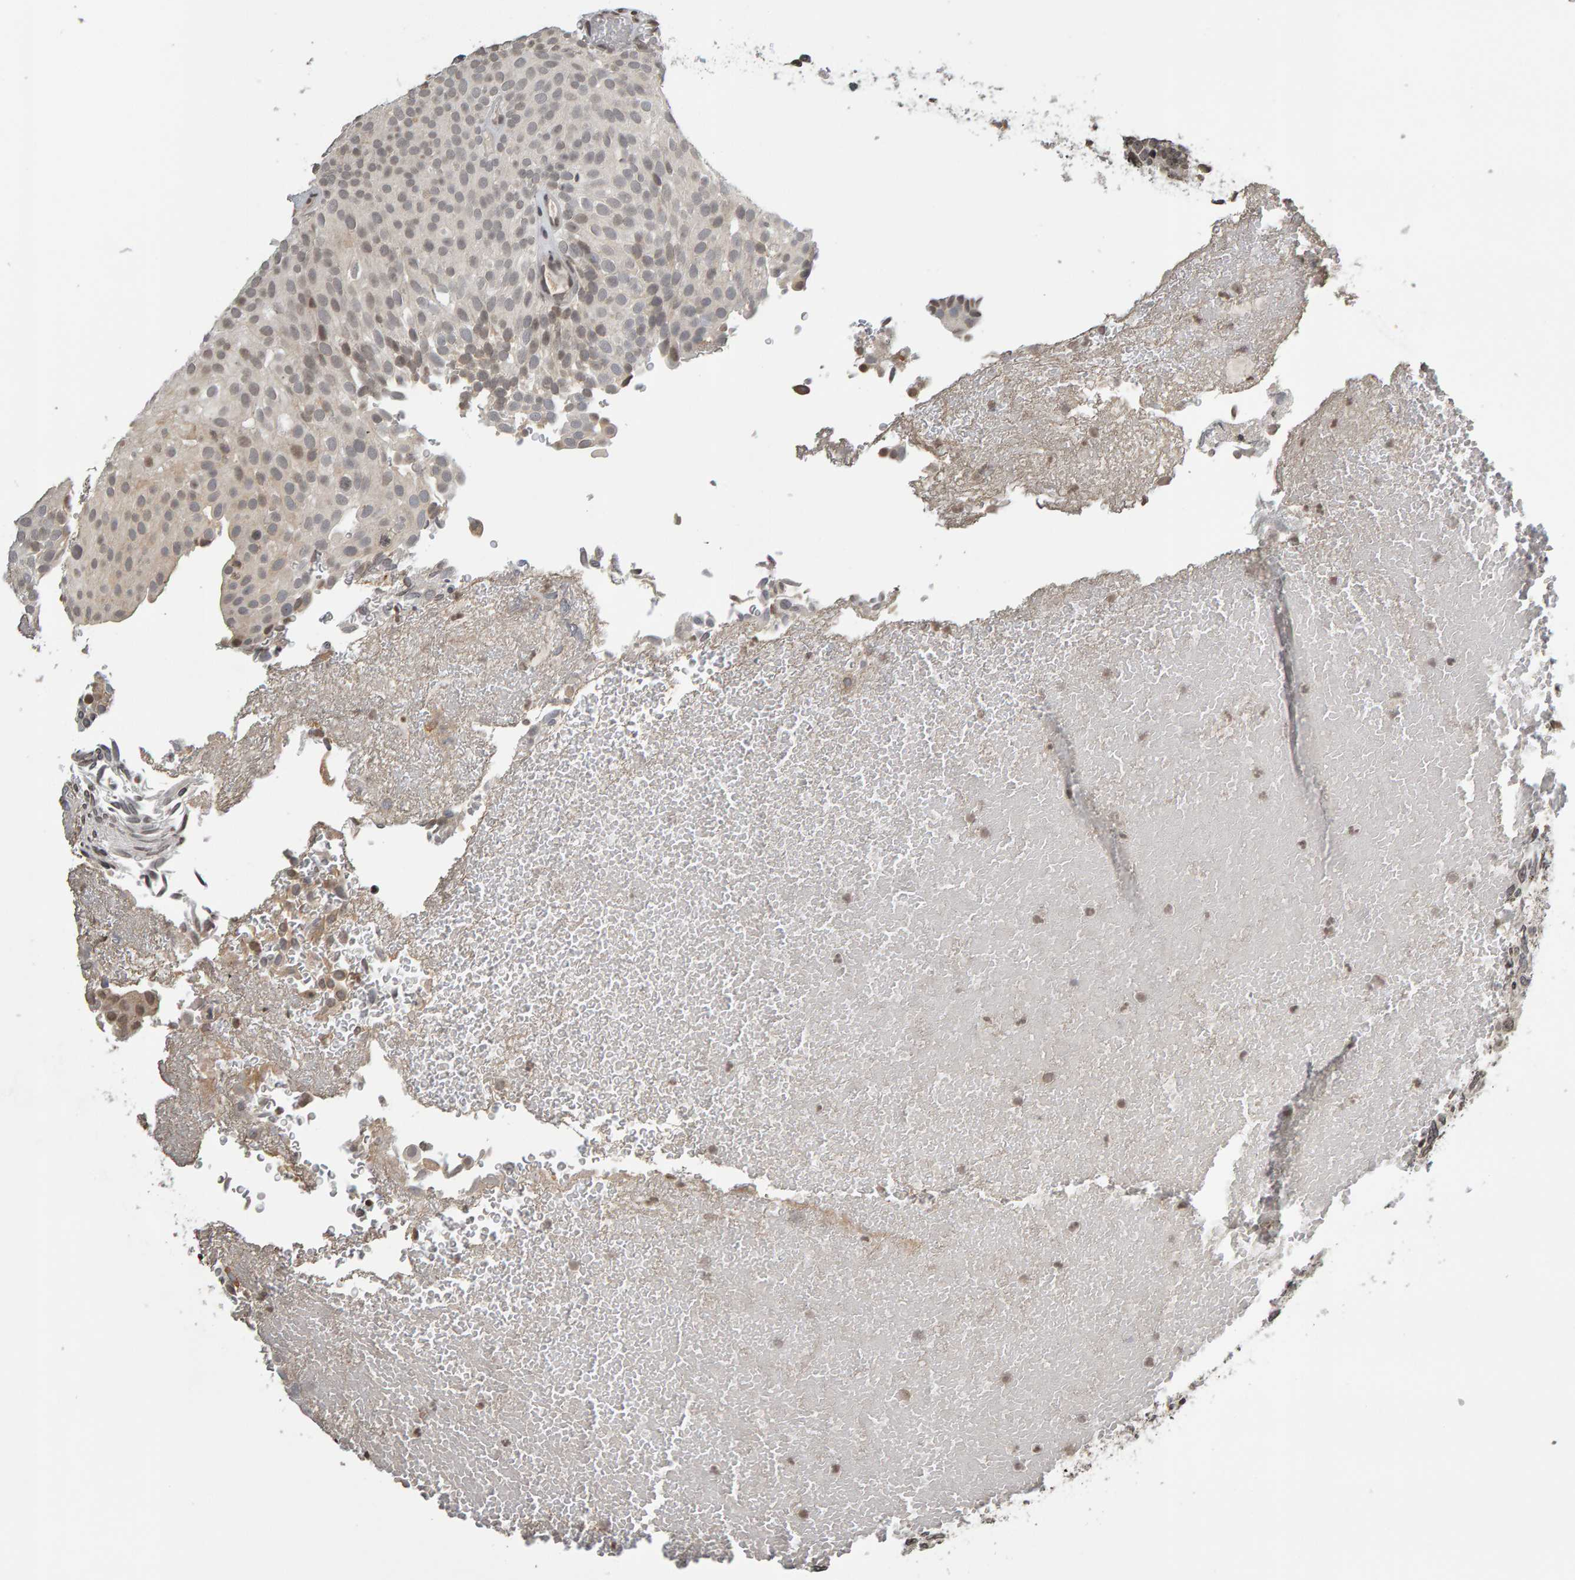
{"staining": {"intensity": "weak", "quantity": "<25%", "location": "nuclear"}, "tissue": "urothelial cancer", "cell_type": "Tumor cells", "image_type": "cancer", "snomed": [{"axis": "morphology", "description": "Urothelial carcinoma, Low grade"}, {"axis": "topography", "description": "Urinary bladder"}], "caption": "High magnification brightfield microscopy of urothelial carcinoma (low-grade) stained with DAB (3,3'-diaminobenzidine) (brown) and counterstained with hematoxylin (blue): tumor cells show no significant expression.", "gene": "TRAM1", "patient": {"sex": "male", "age": 78}}